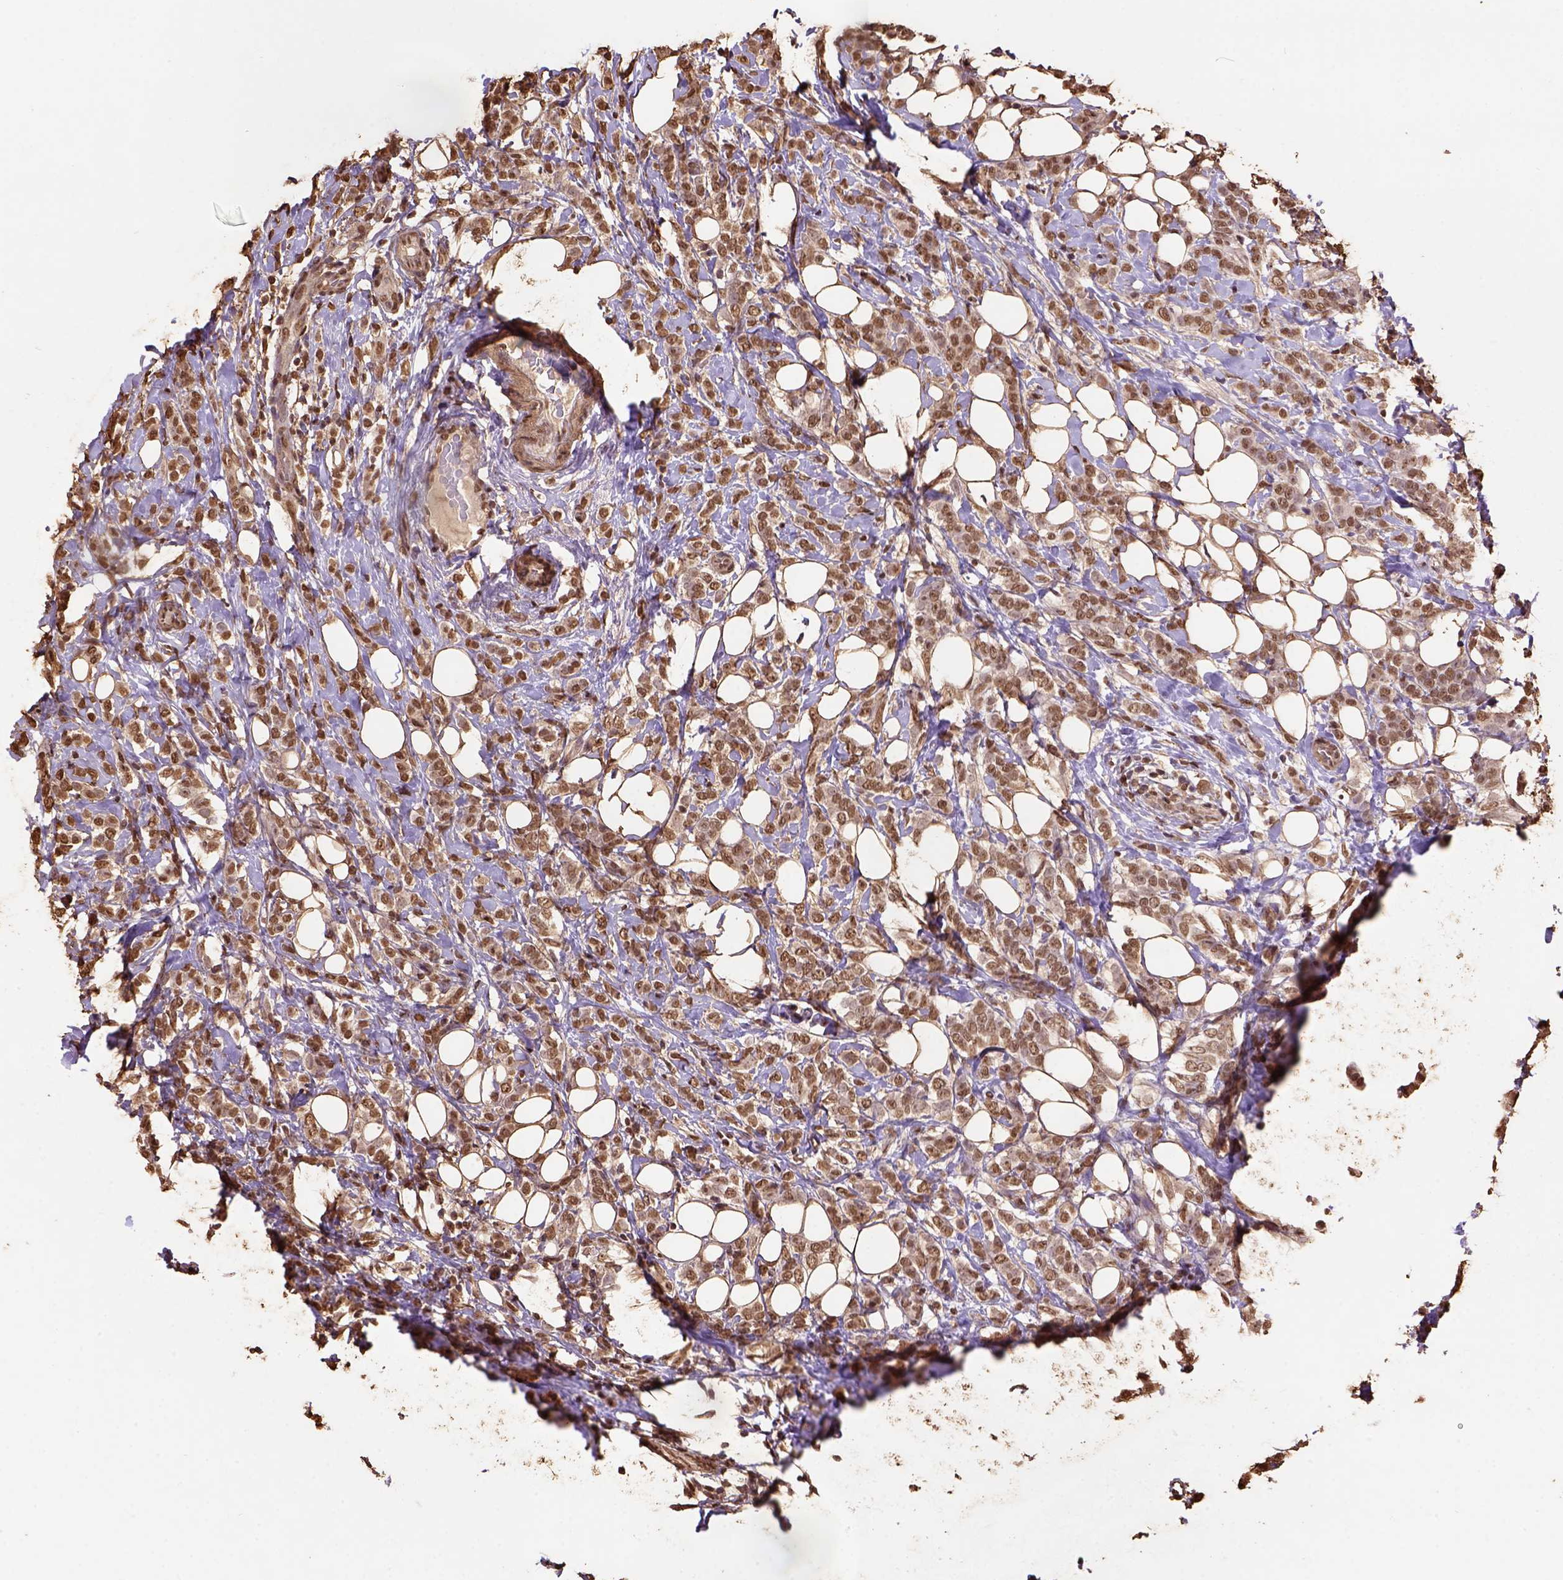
{"staining": {"intensity": "moderate", "quantity": ">75%", "location": "nuclear"}, "tissue": "breast cancer", "cell_type": "Tumor cells", "image_type": "cancer", "snomed": [{"axis": "morphology", "description": "Lobular carcinoma"}, {"axis": "topography", "description": "Breast"}], "caption": "A brown stain highlights moderate nuclear expression of a protein in breast cancer tumor cells.", "gene": "CSTF2T", "patient": {"sex": "female", "age": 49}}